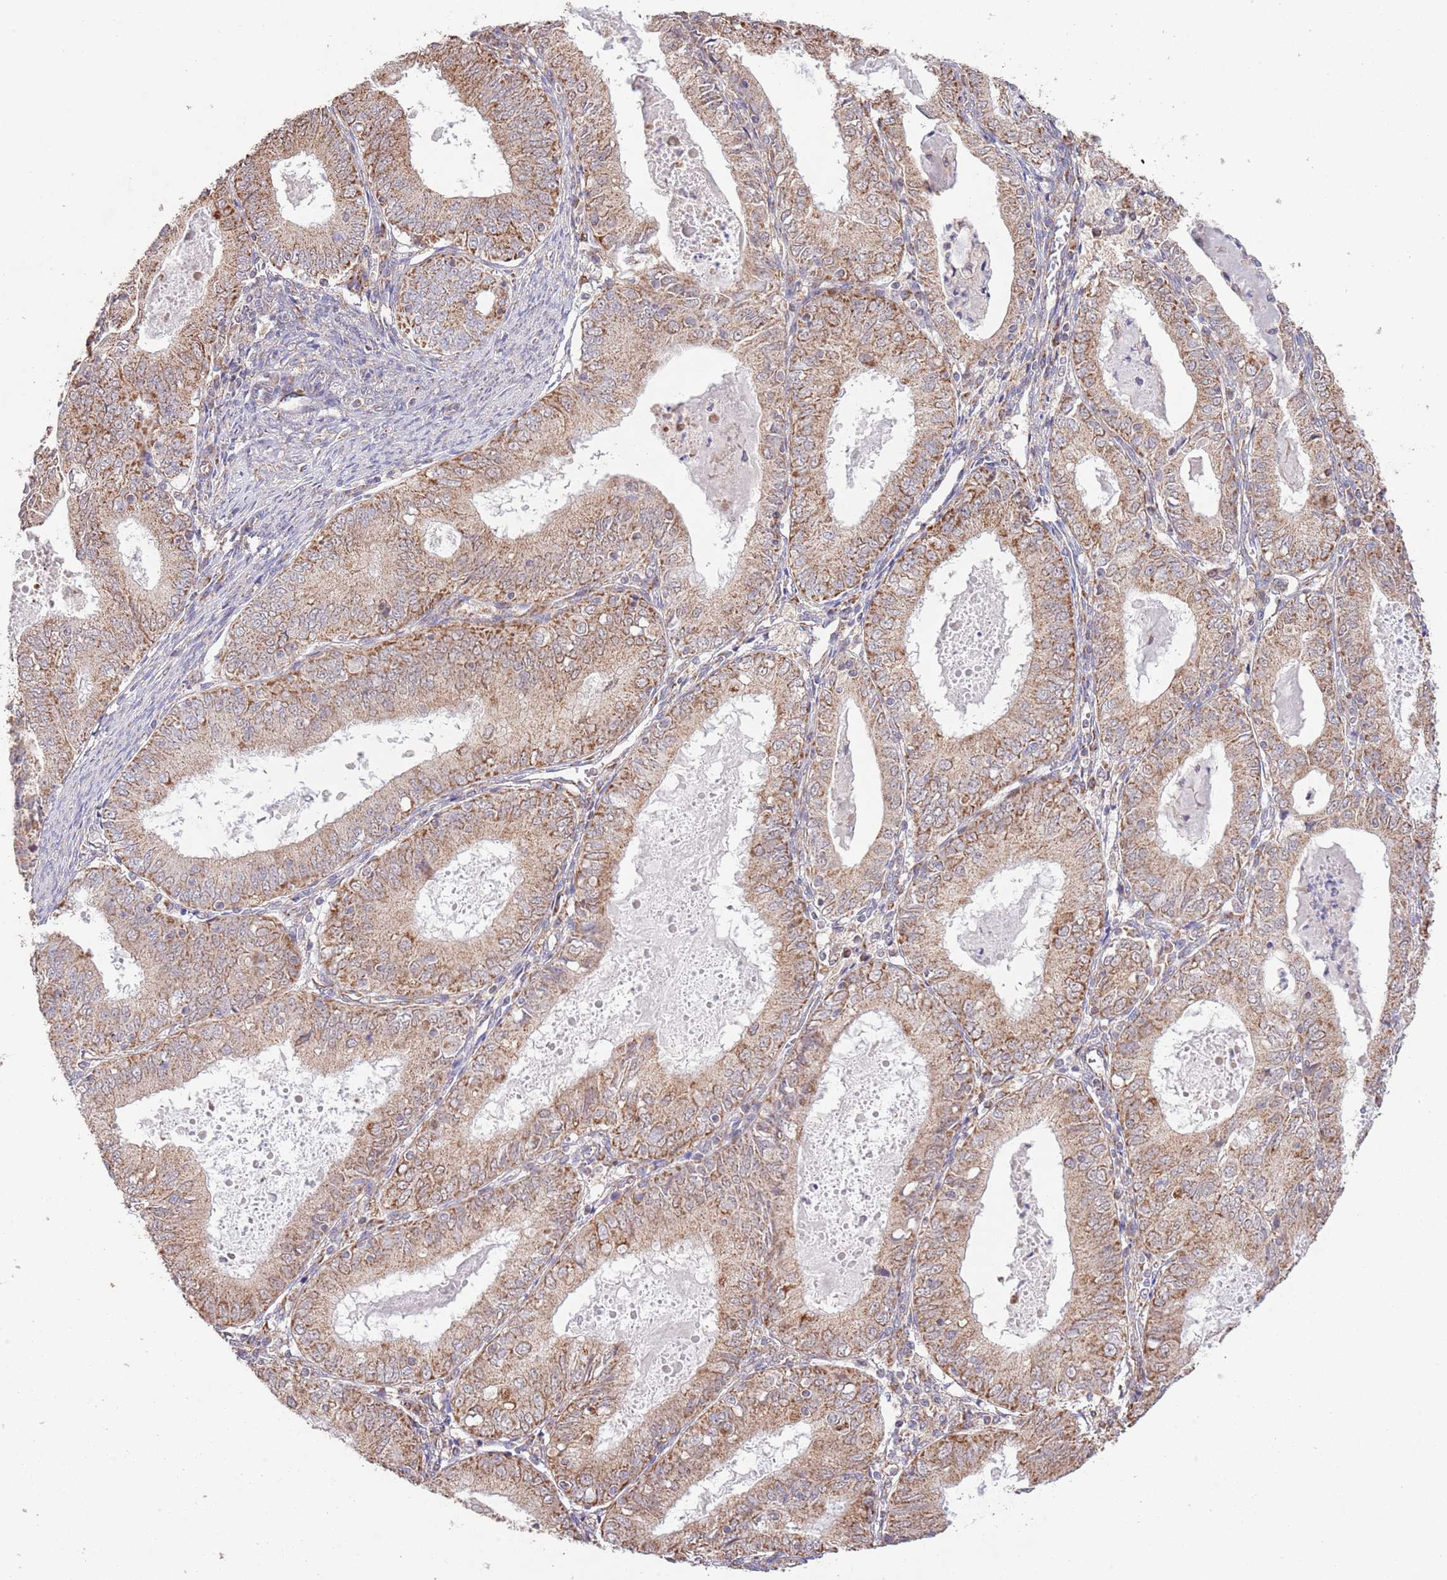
{"staining": {"intensity": "moderate", "quantity": ">75%", "location": "cytoplasmic/membranous"}, "tissue": "endometrial cancer", "cell_type": "Tumor cells", "image_type": "cancer", "snomed": [{"axis": "morphology", "description": "Adenocarcinoma, NOS"}, {"axis": "topography", "description": "Endometrium"}], "caption": "Immunohistochemistry of adenocarcinoma (endometrial) shows medium levels of moderate cytoplasmic/membranous staining in about >75% of tumor cells.", "gene": "IVD", "patient": {"sex": "female", "age": 57}}